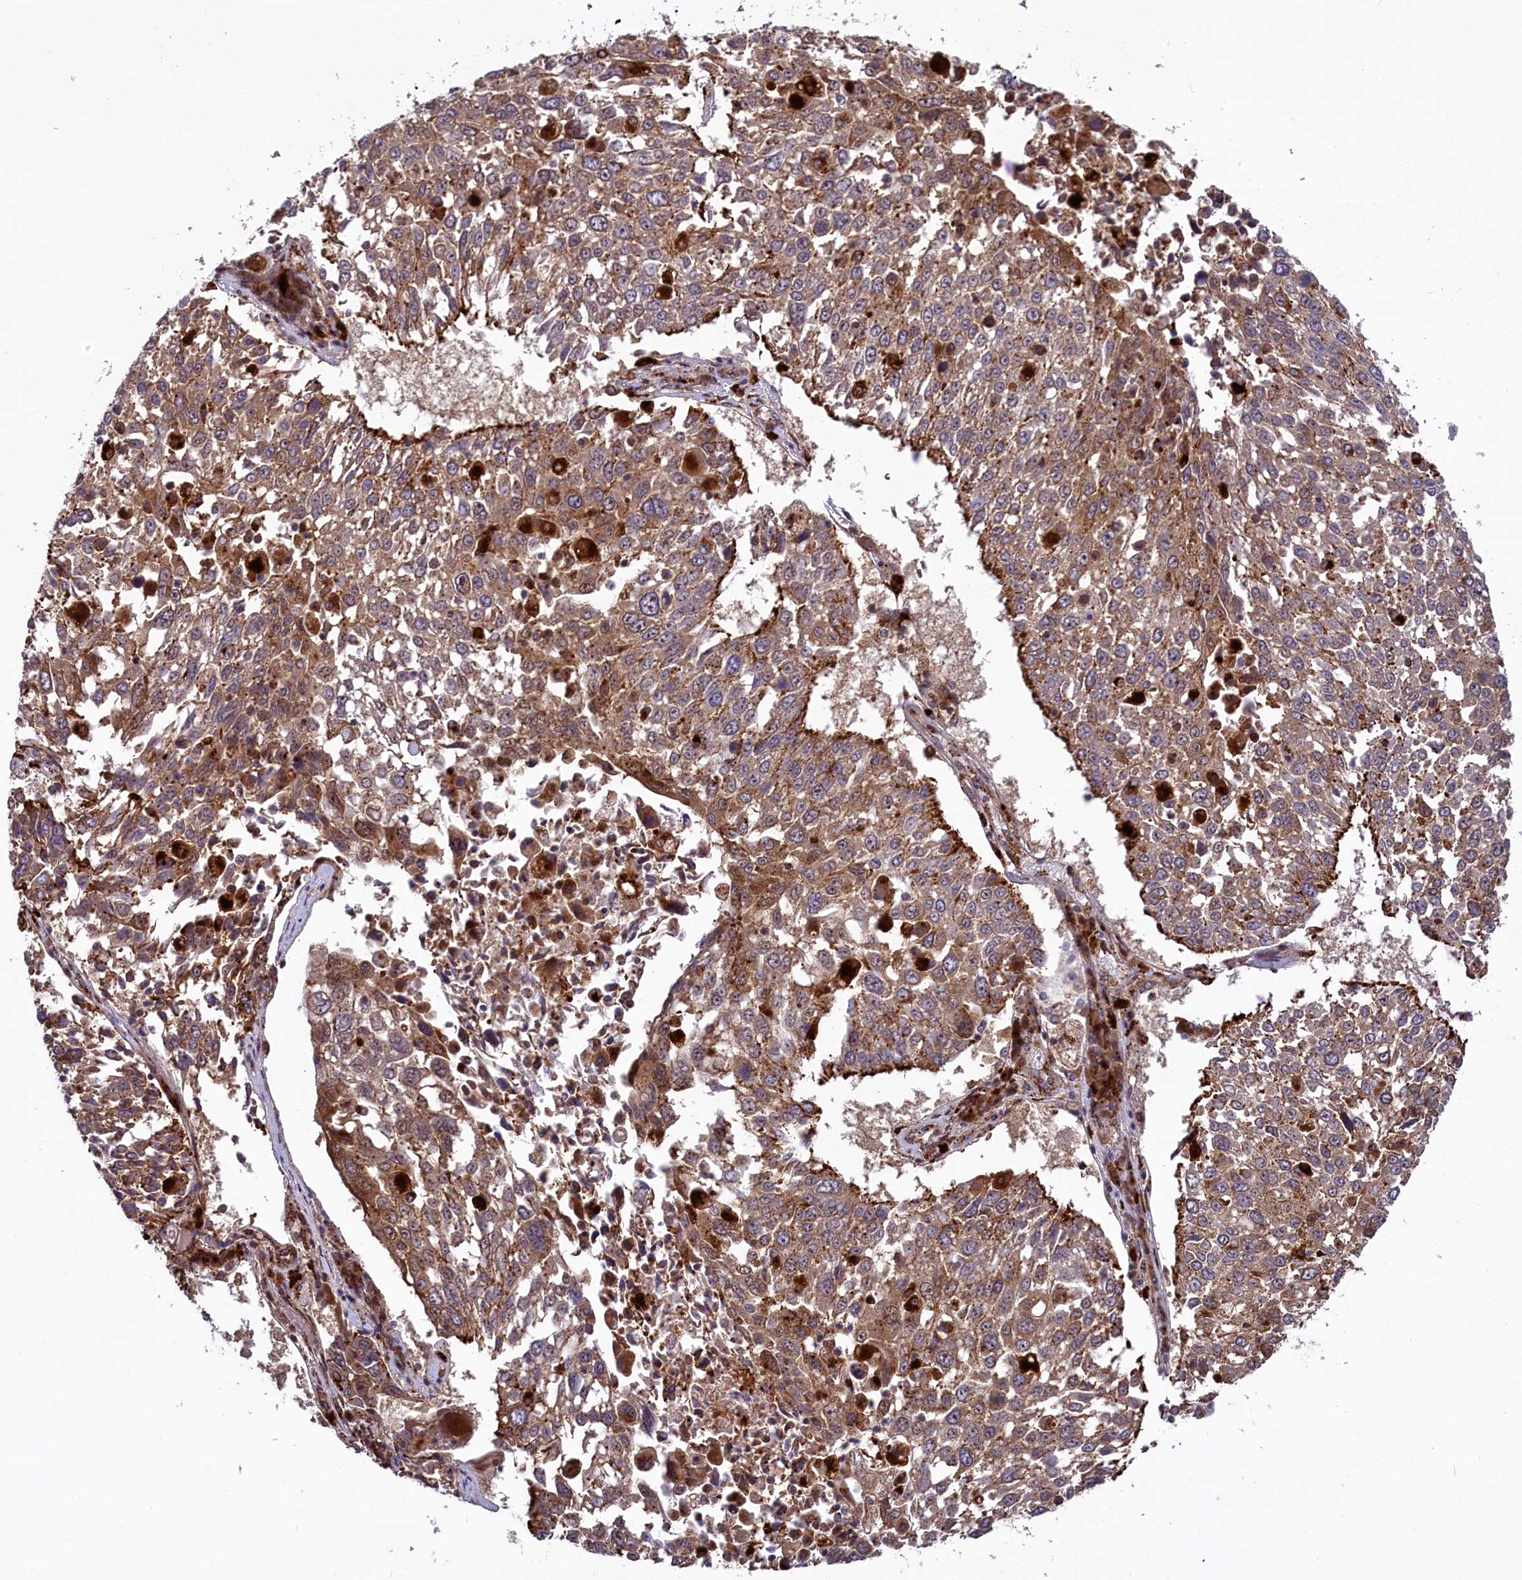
{"staining": {"intensity": "moderate", "quantity": "25%-75%", "location": "cytoplasmic/membranous"}, "tissue": "lung cancer", "cell_type": "Tumor cells", "image_type": "cancer", "snomed": [{"axis": "morphology", "description": "Squamous cell carcinoma, NOS"}, {"axis": "topography", "description": "Lung"}], "caption": "This is an image of immunohistochemistry staining of lung squamous cell carcinoma, which shows moderate expression in the cytoplasmic/membranous of tumor cells.", "gene": "MAN2B1", "patient": {"sex": "male", "age": 65}}